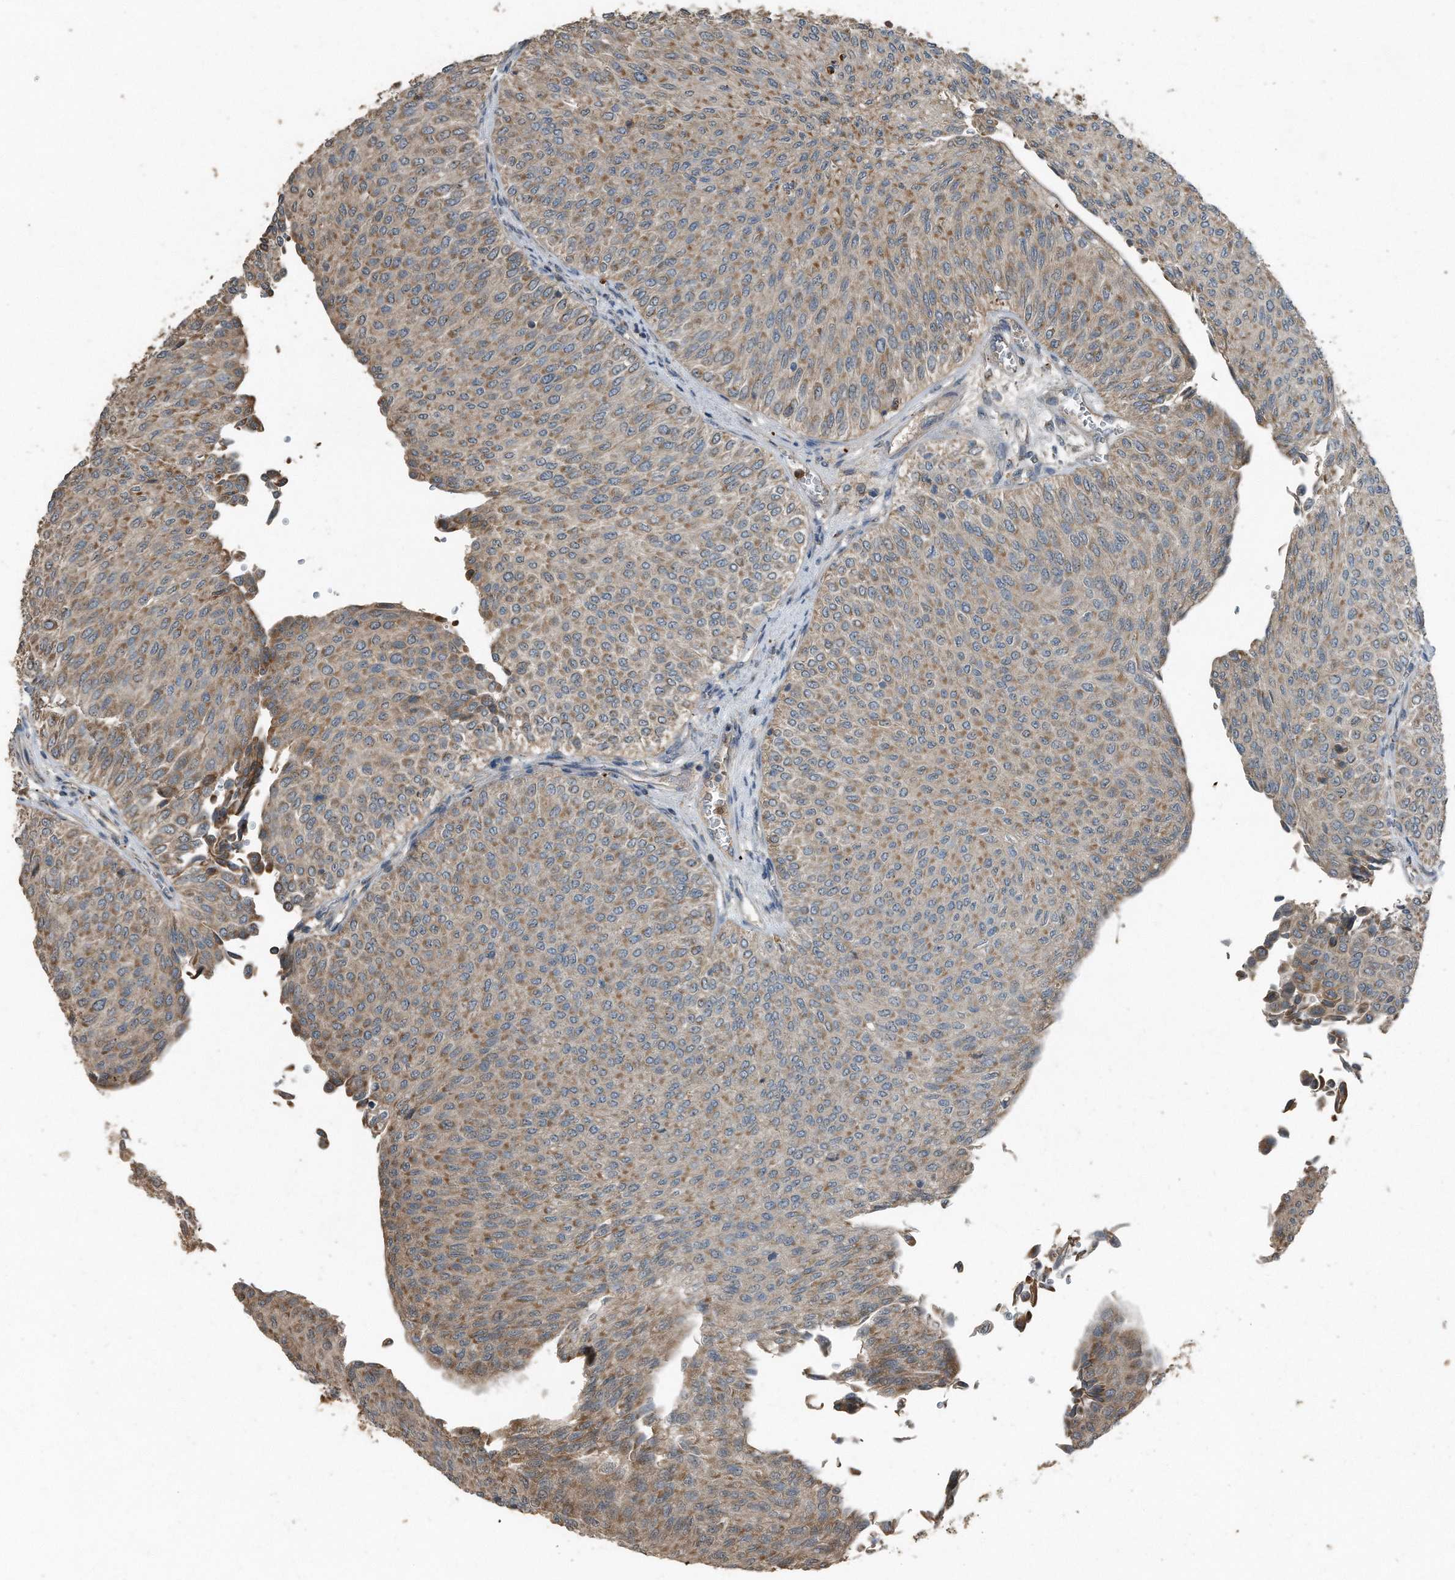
{"staining": {"intensity": "moderate", "quantity": ">75%", "location": "cytoplasmic/membranous"}, "tissue": "urothelial cancer", "cell_type": "Tumor cells", "image_type": "cancer", "snomed": [{"axis": "morphology", "description": "Urothelial carcinoma, Low grade"}, {"axis": "topography", "description": "Urinary bladder"}], "caption": "Immunohistochemical staining of human urothelial cancer demonstrates moderate cytoplasmic/membranous protein positivity in about >75% of tumor cells.", "gene": "C9", "patient": {"sex": "male", "age": 78}}